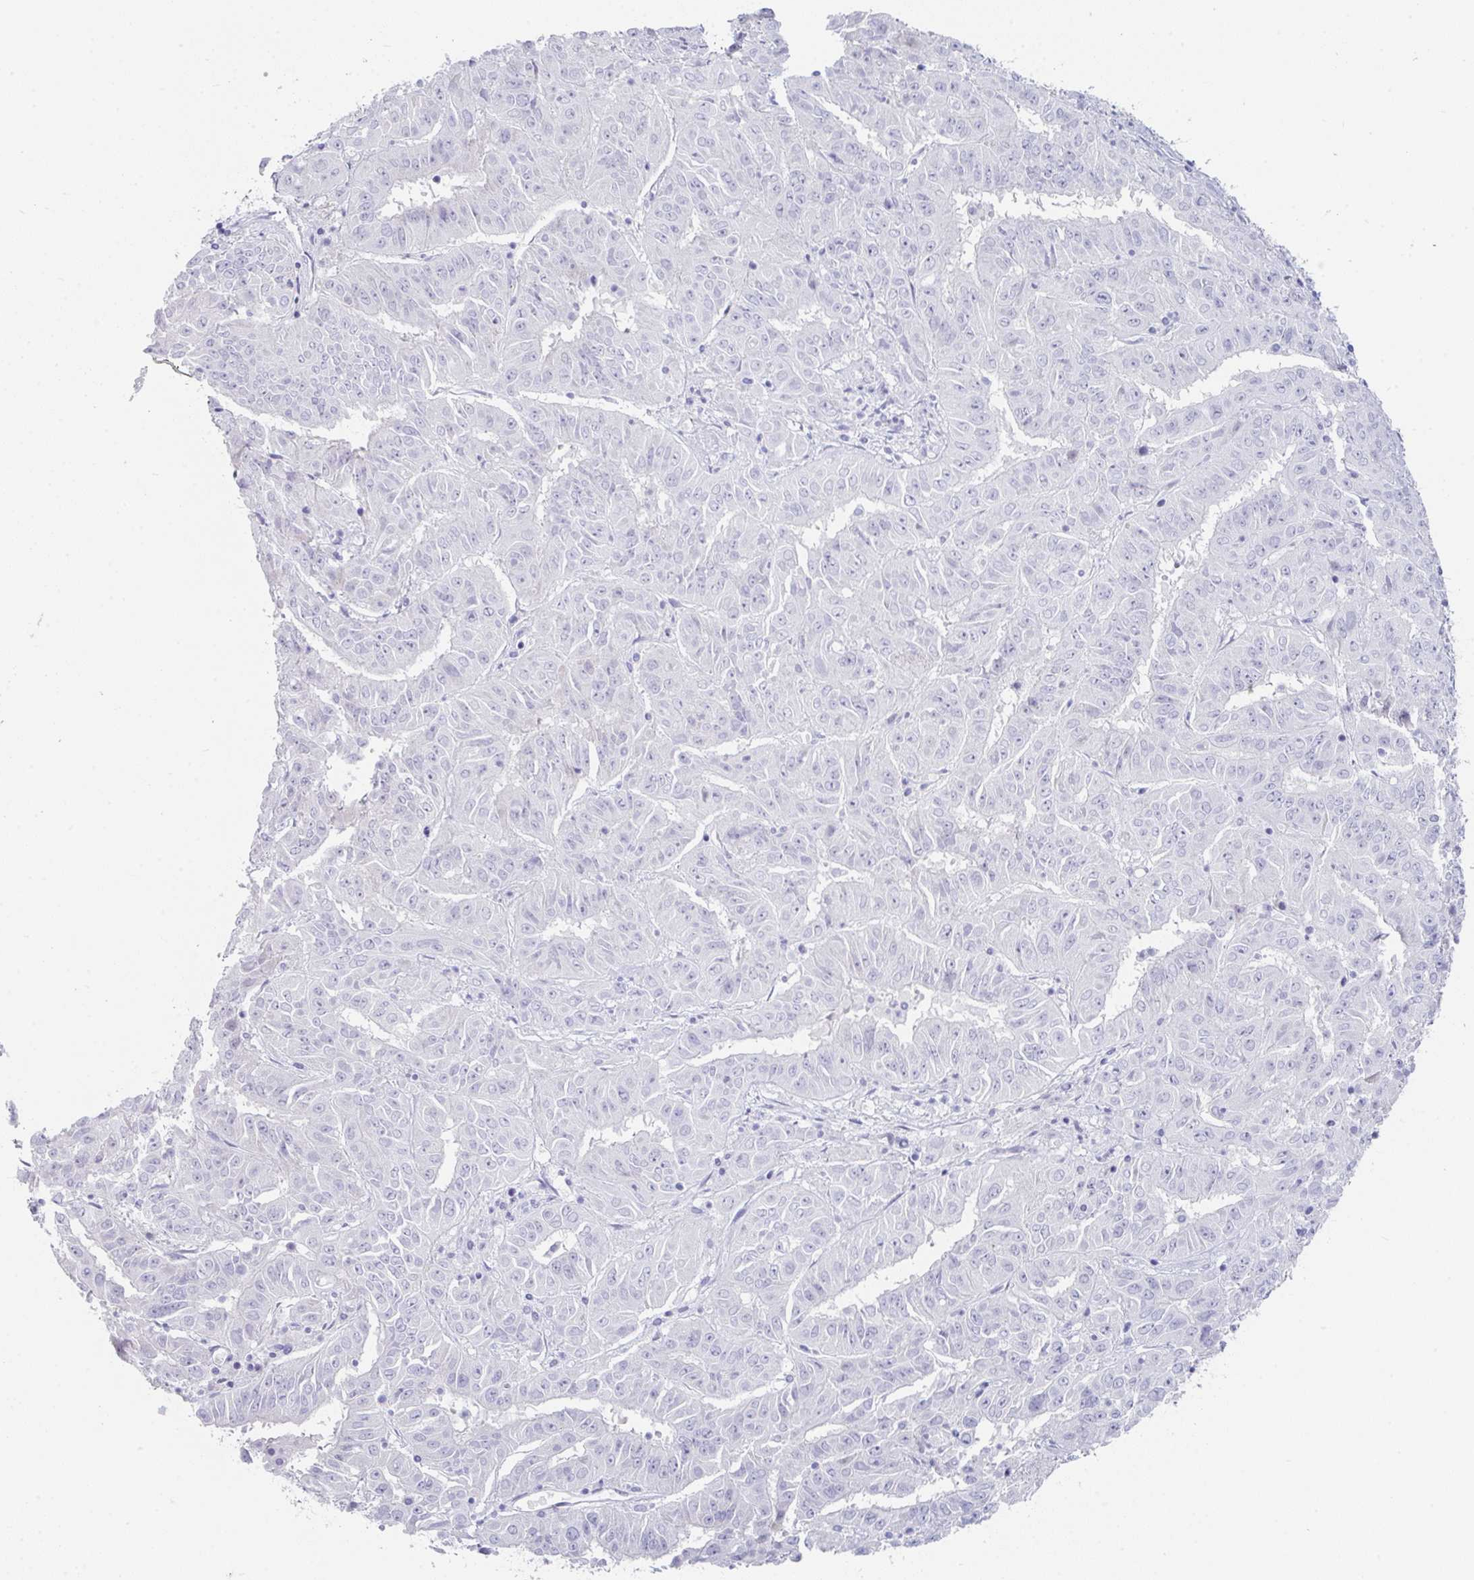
{"staining": {"intensity": "negative", "quantity": "none", "location": "none"}, "tissue": "pancreatic cancer", "cell_type": "Tumor cells", "image_type": "cancer", "snomed": [{"axis": "morphology", "description": "Adenocarcinoma, NOS"}, {"axis": "topography", "description": "Pancreas"}], "caption": "The micrograph reveals no staining of tumor cells in pancreatic cancer. (Stains: DAB IHC with hematoxylin counter stain, Microscopy: brightfield microscopy at high magnification).", "gene": "RUBCN", "patient": {"sex": "male", "age": 63}}